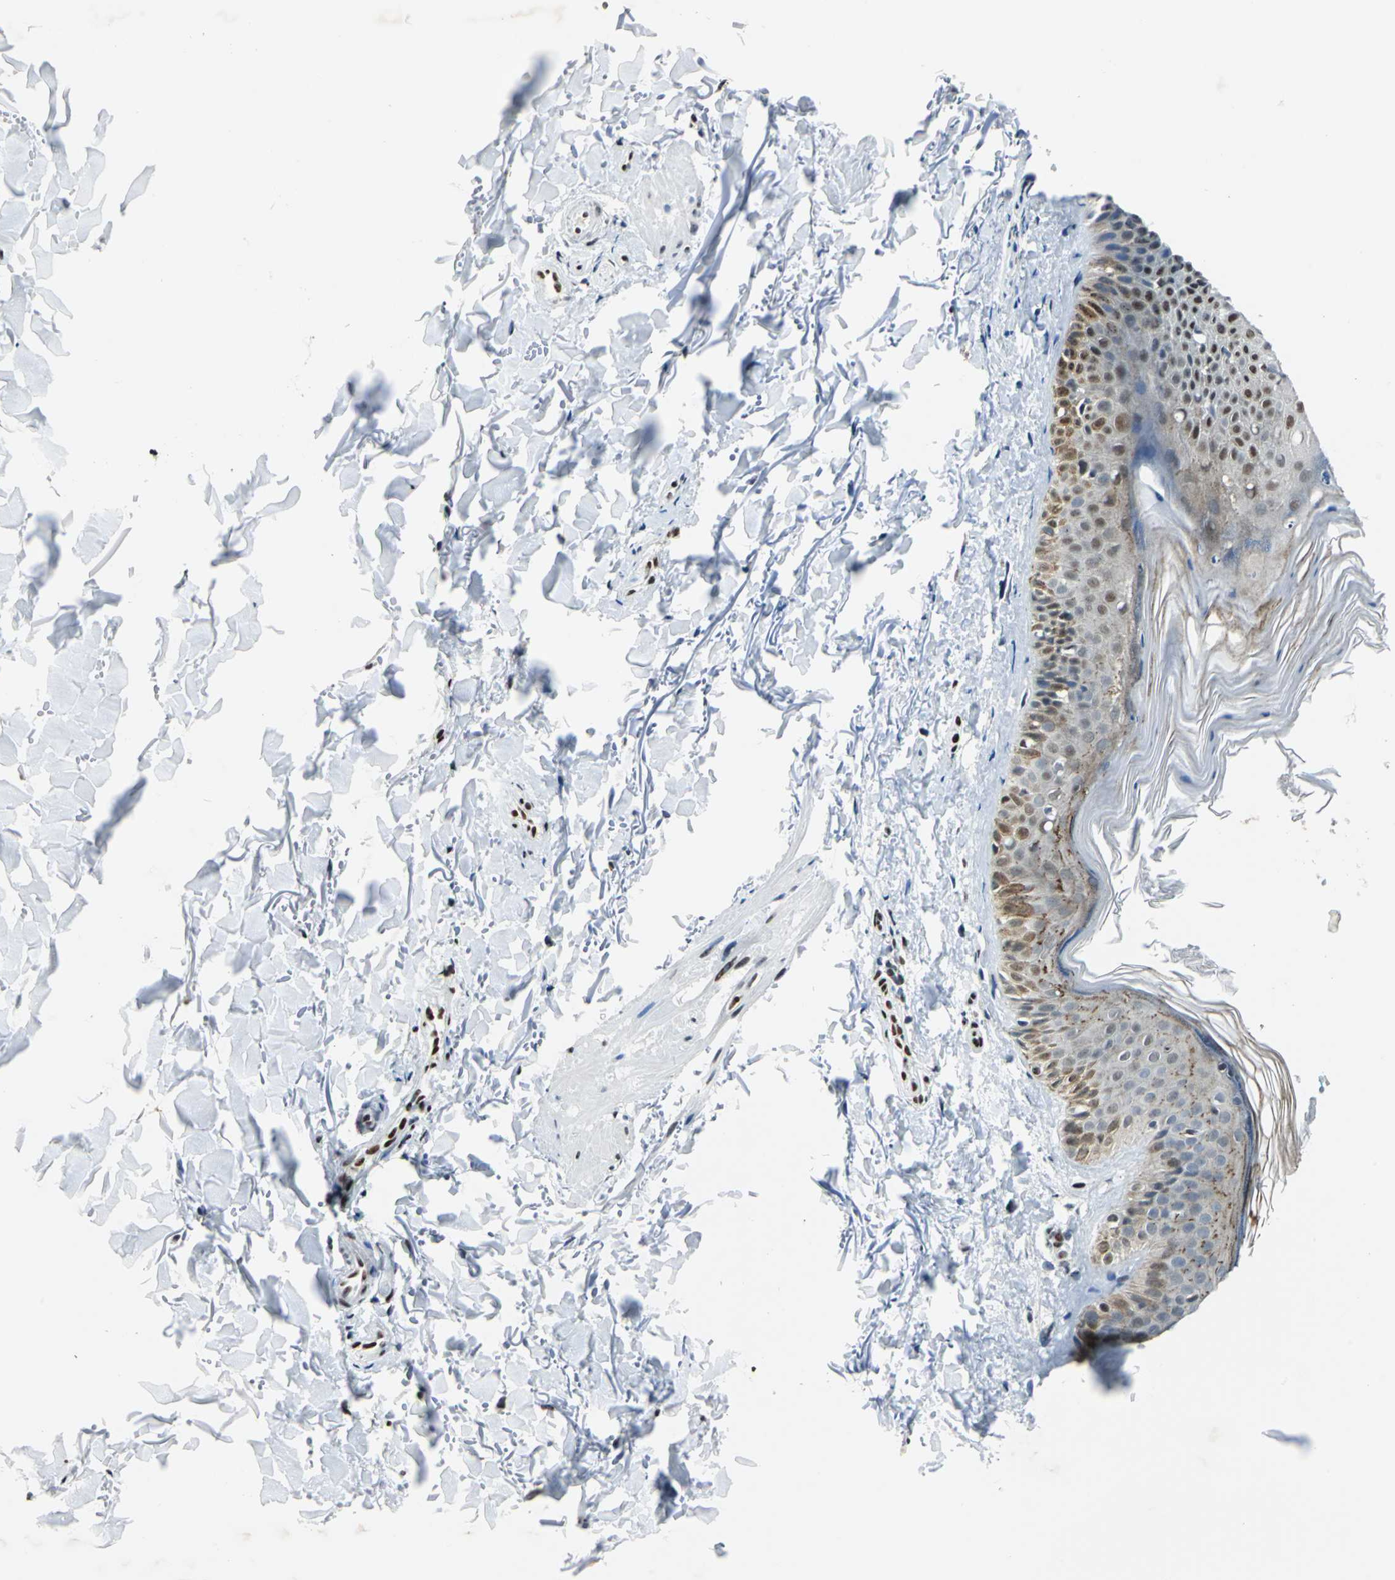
{"staining": {"intensity": "negative", "quantity": "none", "location": "none"}, "tissue": "skin", "cell_type": "Fibroblasts", "image_type": "normal", "snomed": [{"axis": "morphology", "description": "Normal tissue, NOS"}, {"axis": "topography", "description": "Skin"}], "caption": "Immunohistochemistry (IHC) image of benign skin stained for a protein (brown), which demonstrates no staining in fibroblasts. (Stains: DAB IHC with hematoxylin counter stain, Microscopy: brightfield microscopy at high magnification).", "gene": "HCFC2", "patient": {"sex": "male", "age": 71}}